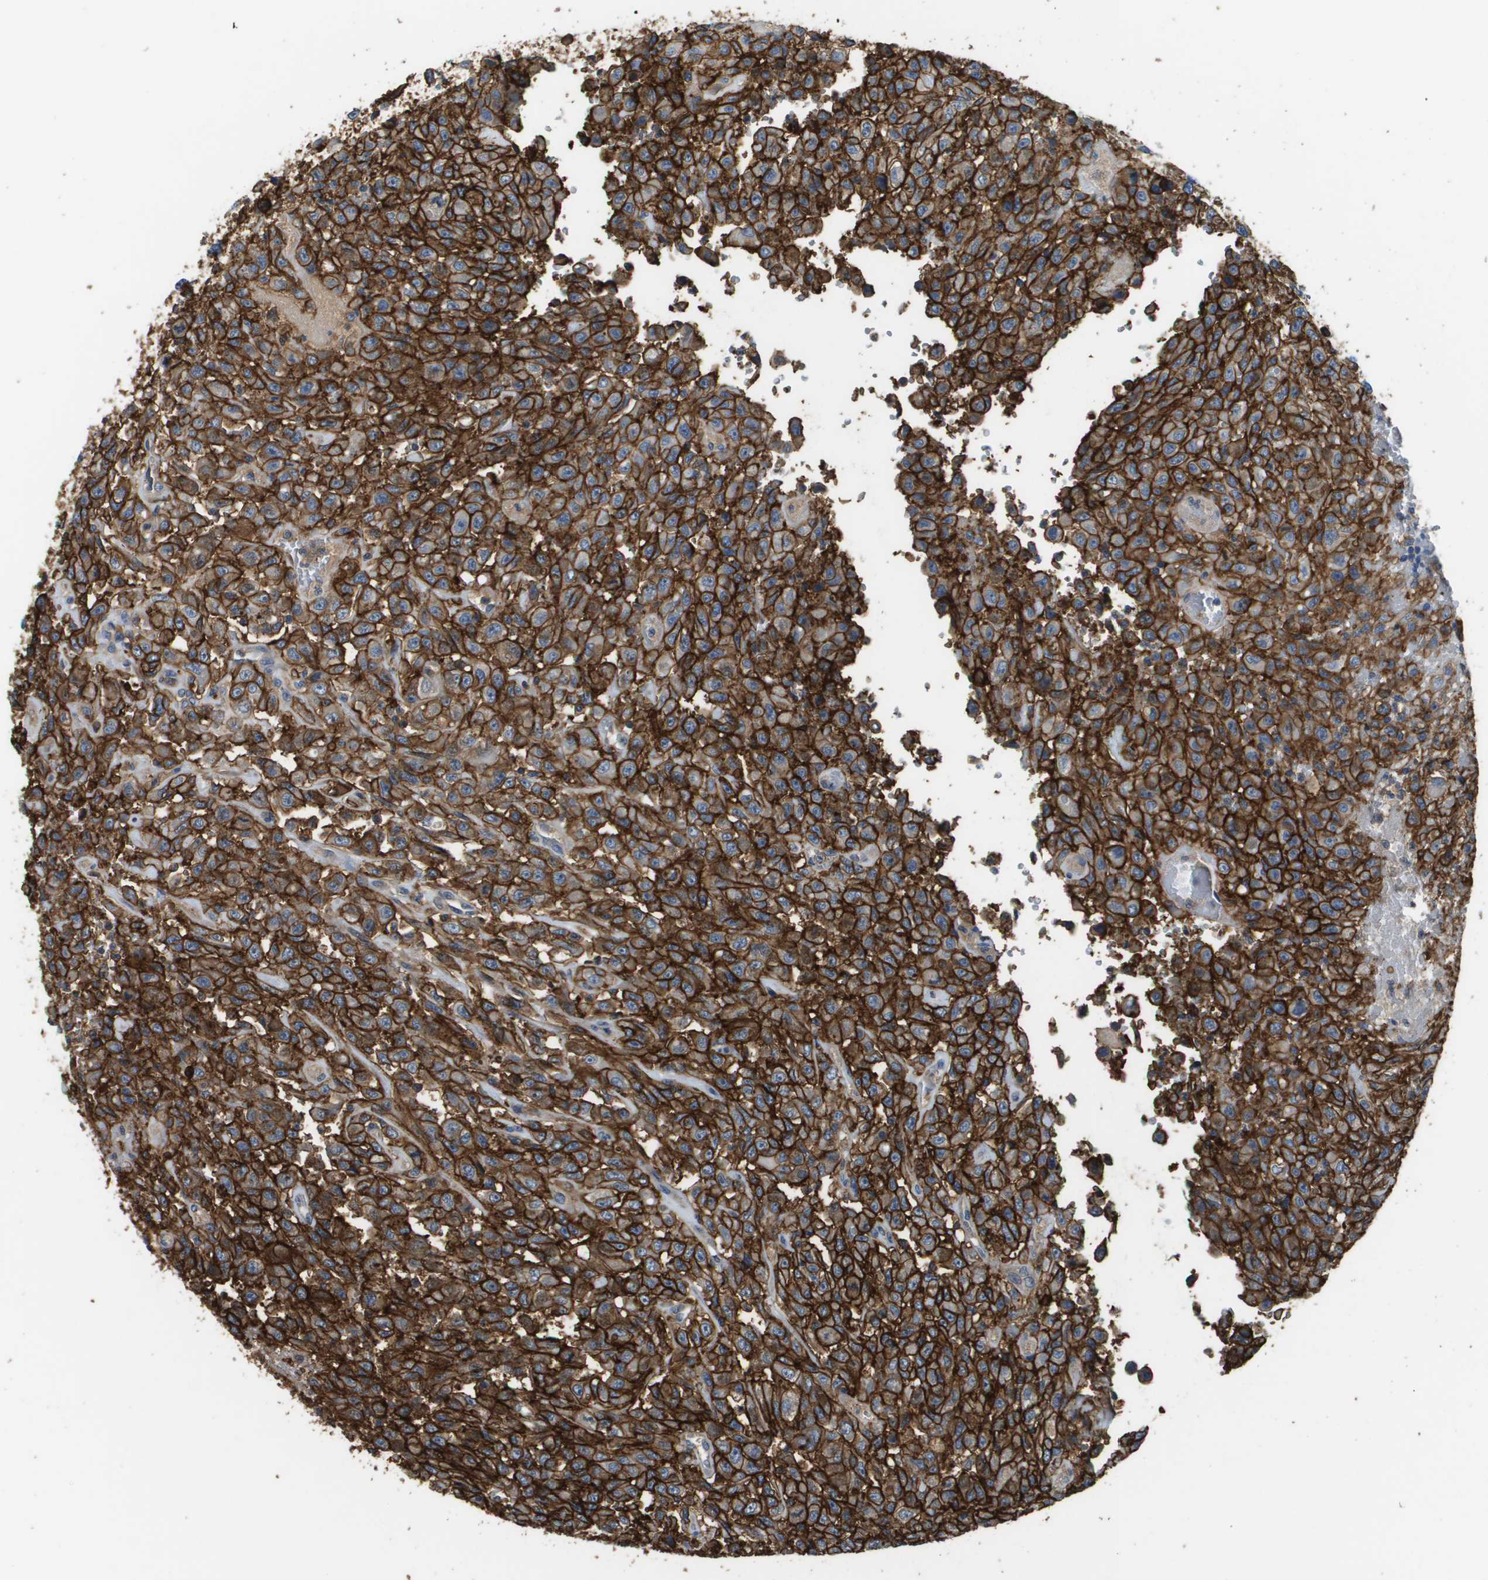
{"staining": {"intensity": "strong", "quantity": ">75%", "location": "cytoplasmic/membranous"}, "tissue": "urothelial cancer", "cell_type": "Tumor cells", "image_type": "cancer", "snomed": [{"axis": "morphology", "description": "Urothelial carcinoma, High grade"}, {"axis": "topography", "description": "Urinary bladder"}], "caption": "The immunohistochemical stain shows strong cytoplasmic/membranous staining in tumor cells of urothelial carcinoma (high-grade) tissue.", "gene": "SLC16A3", "patient": {"sex": "male", "age": 46}}